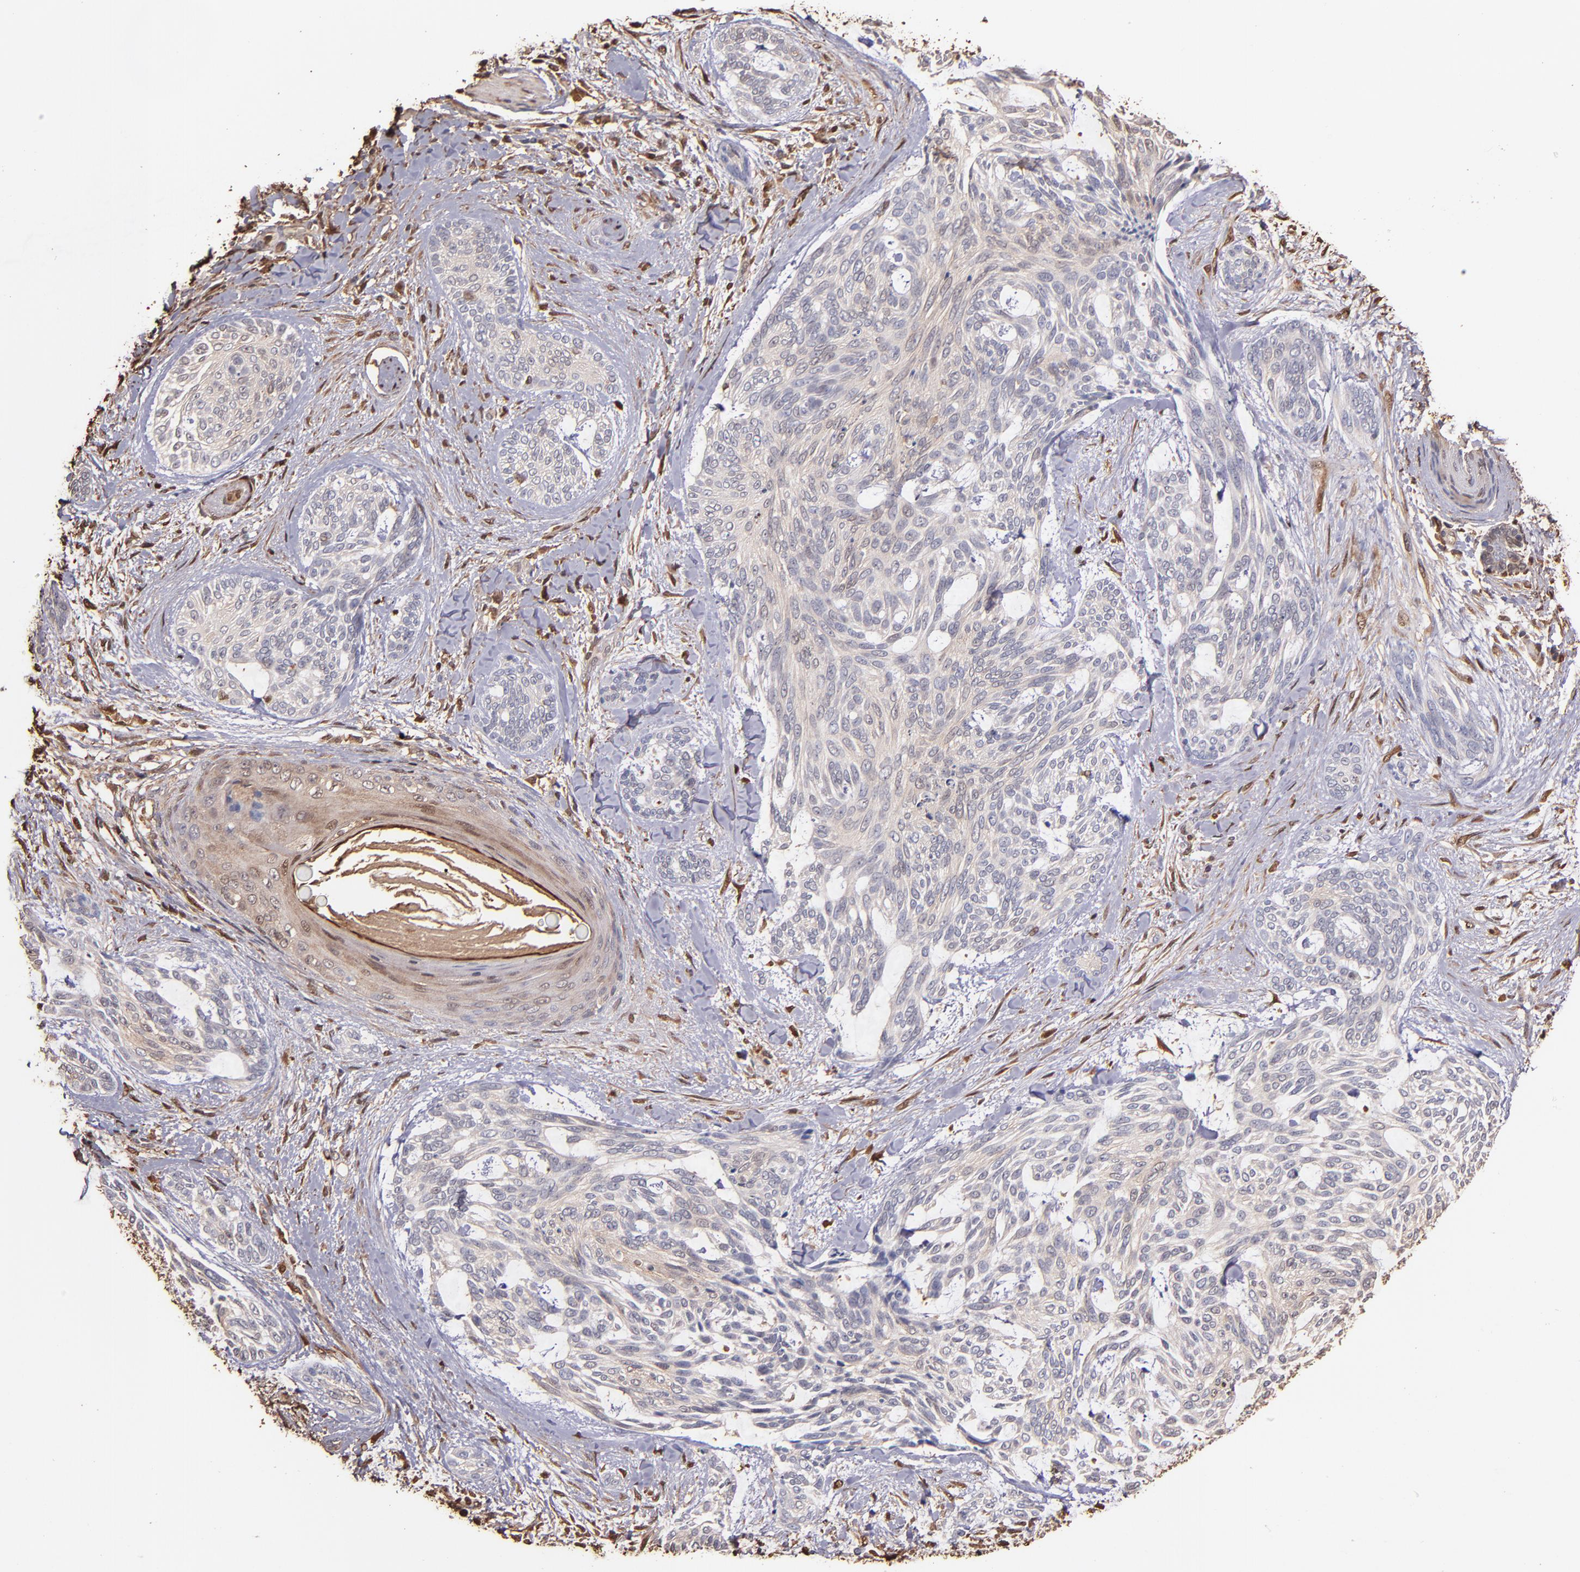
{"staining": {"intensity": "weak", "quantity": "<25%", "location": "cytoplasmic/membranous"}, "tissue": "skin cancer", "cell_type": "Tumor cells", "image_type": "cancer", "snomed": [{"axis": "morphology", "description": "Normal tissue, NOS"}, {"axis": "morphology", "description": "Basal cell carcinoma"}, {"axis": "topography", "description": "Skin"}], "caption": "Skin cancer (basal cell carcinoma) was stained to show a protein in brown. There is no significant staining in tumor cells. (DAB (3,3'-diaminobenzidine) IHC with hematoxylin counter stain).", "gene": "S100A6", "patient": {"sex": "female", "age": 71}}